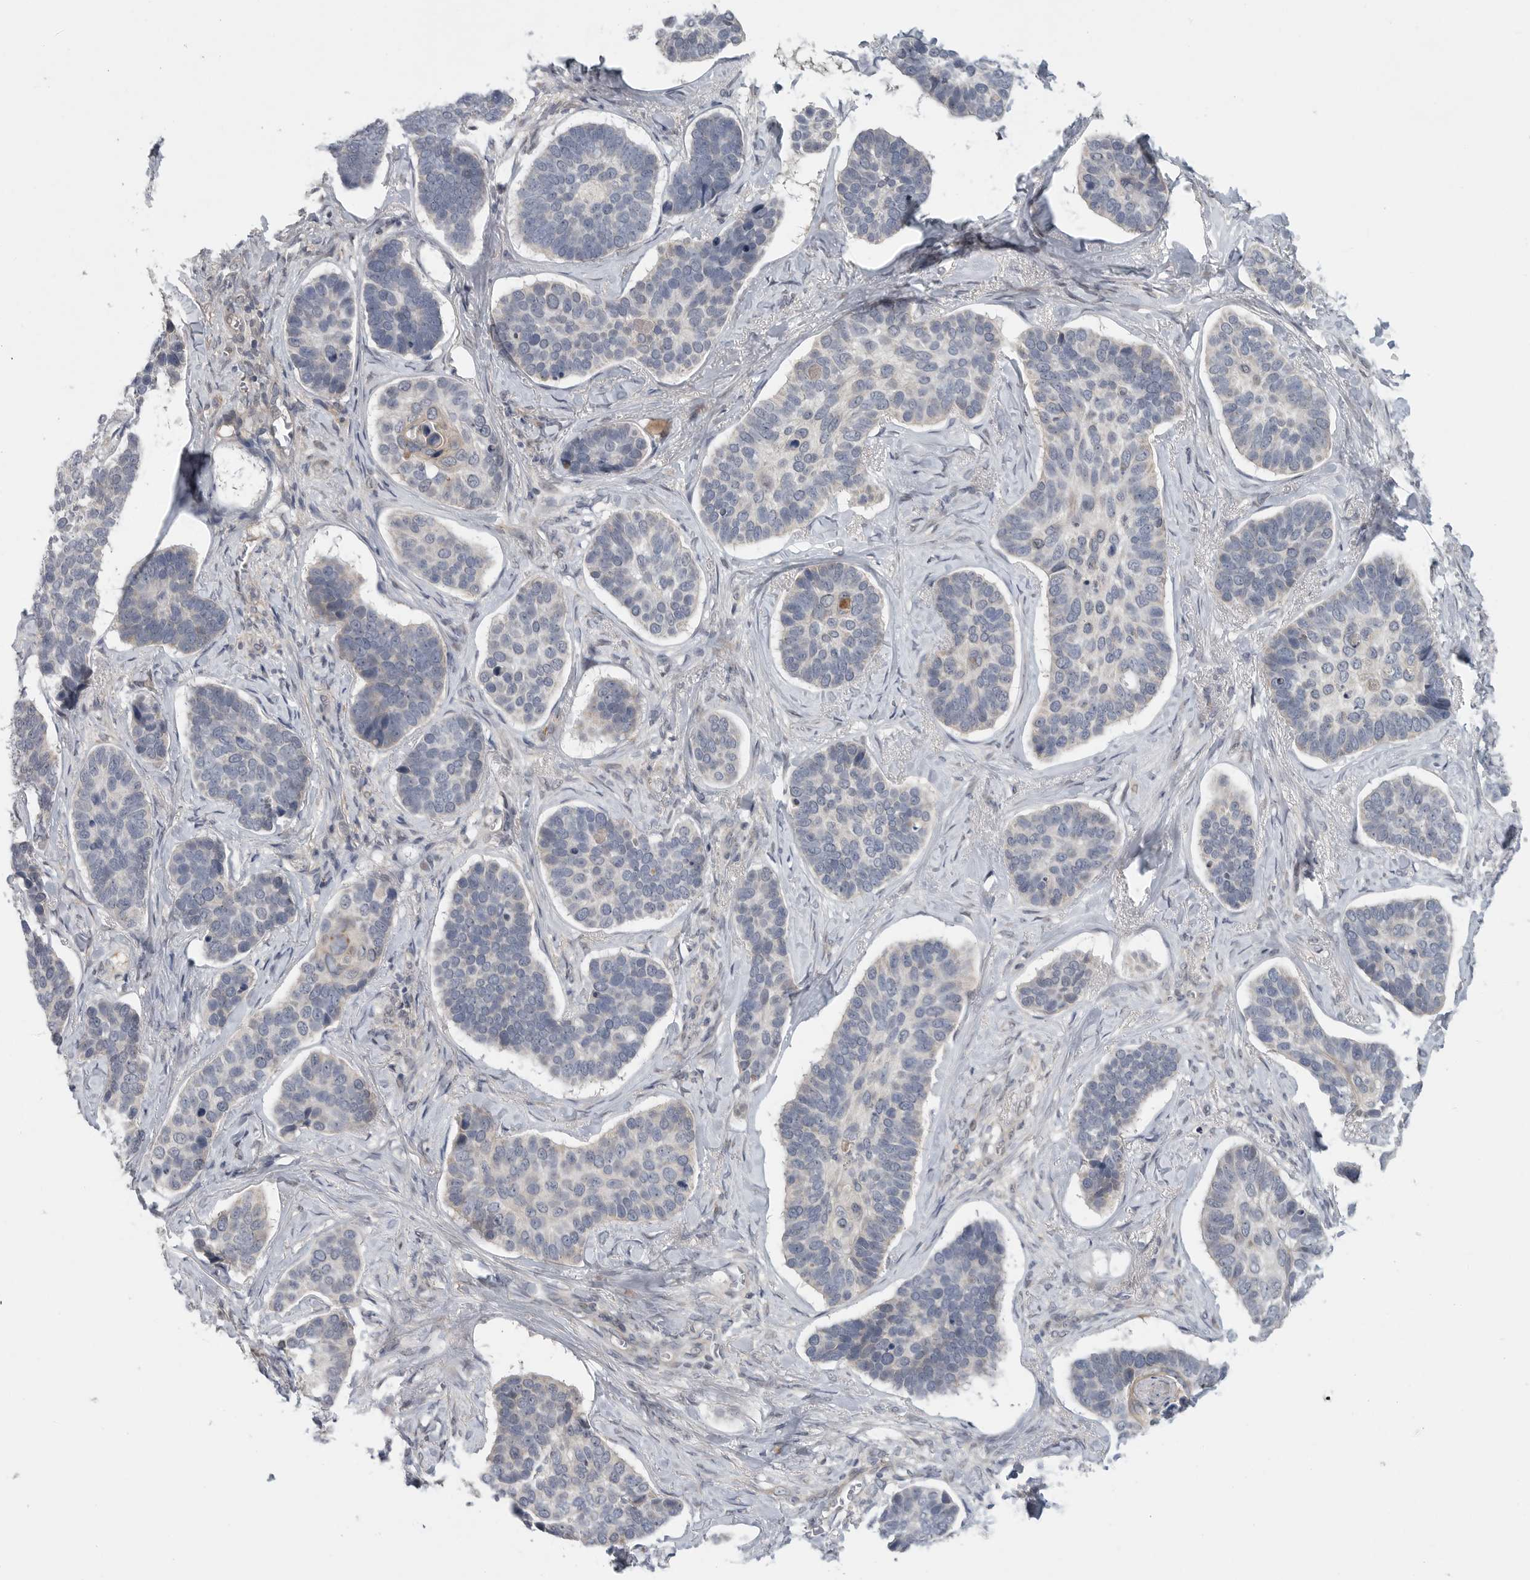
{"staining": {"intensity": "negative", "quantity": "none", "location": "none"}, "tissue": "skin cancer", "cell_type": "Tumor cells", "image_type": "cancer", "snomed": [{"axis": "morphology", "description": "Basal cell carcinoma"}, {"axis": "topography", "description": "Skin"}], "caption": "An IHC micrograph of skin cancer is shown. There is no staining in tumor cells of skin cancer. (Immunohistochemistry (ihc), brightfield microscopy, high magnification).", "gene": "FBXO43", "patient": {"sex": "male", "age": 62}}